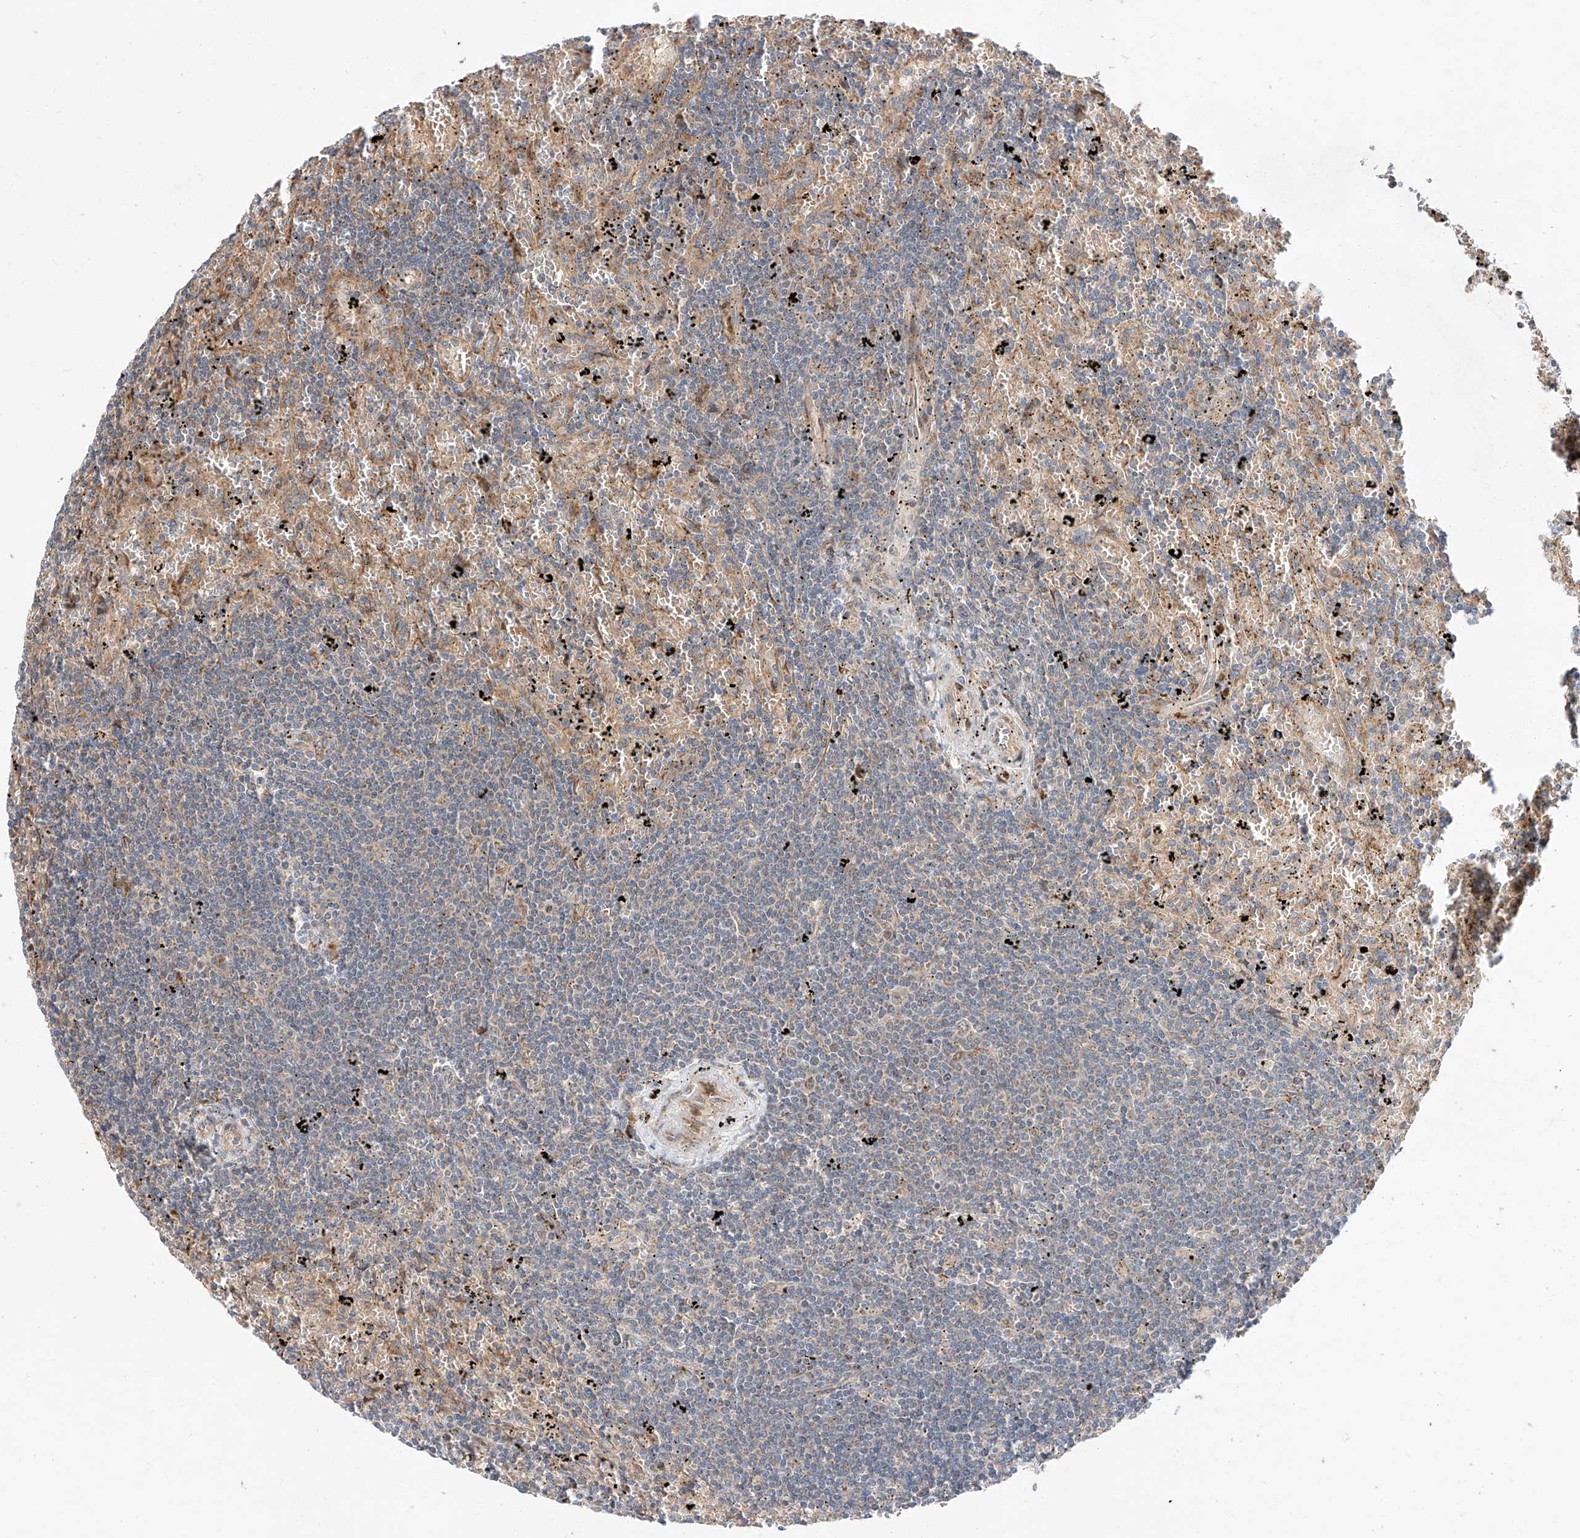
{"staining": {"intensity": "negative", "quantity": "none", "location": "none"}, "tissue": "lymphoma", "cell_type": "Tumor cells", "image_type": "cancer", "snomed": [{"axis": "morphology", "description": "Malignant lymphoma, non-Hodgkin's type, Low grade"}, {"axis": "topography", "description": "Spleen"}], "caption": "Immunohistochemistry image of neoplastic tissue: human lymphoma stained with DAB shows no significant protein expression in tumor cells. (Brightfield microscopy of DAB (3,3'-diaminobenzidine) immunohistochemistry (IHC) at high magnification).", "gene": "DIRAS3", "patient": {"sex": "male", "age": 76}}